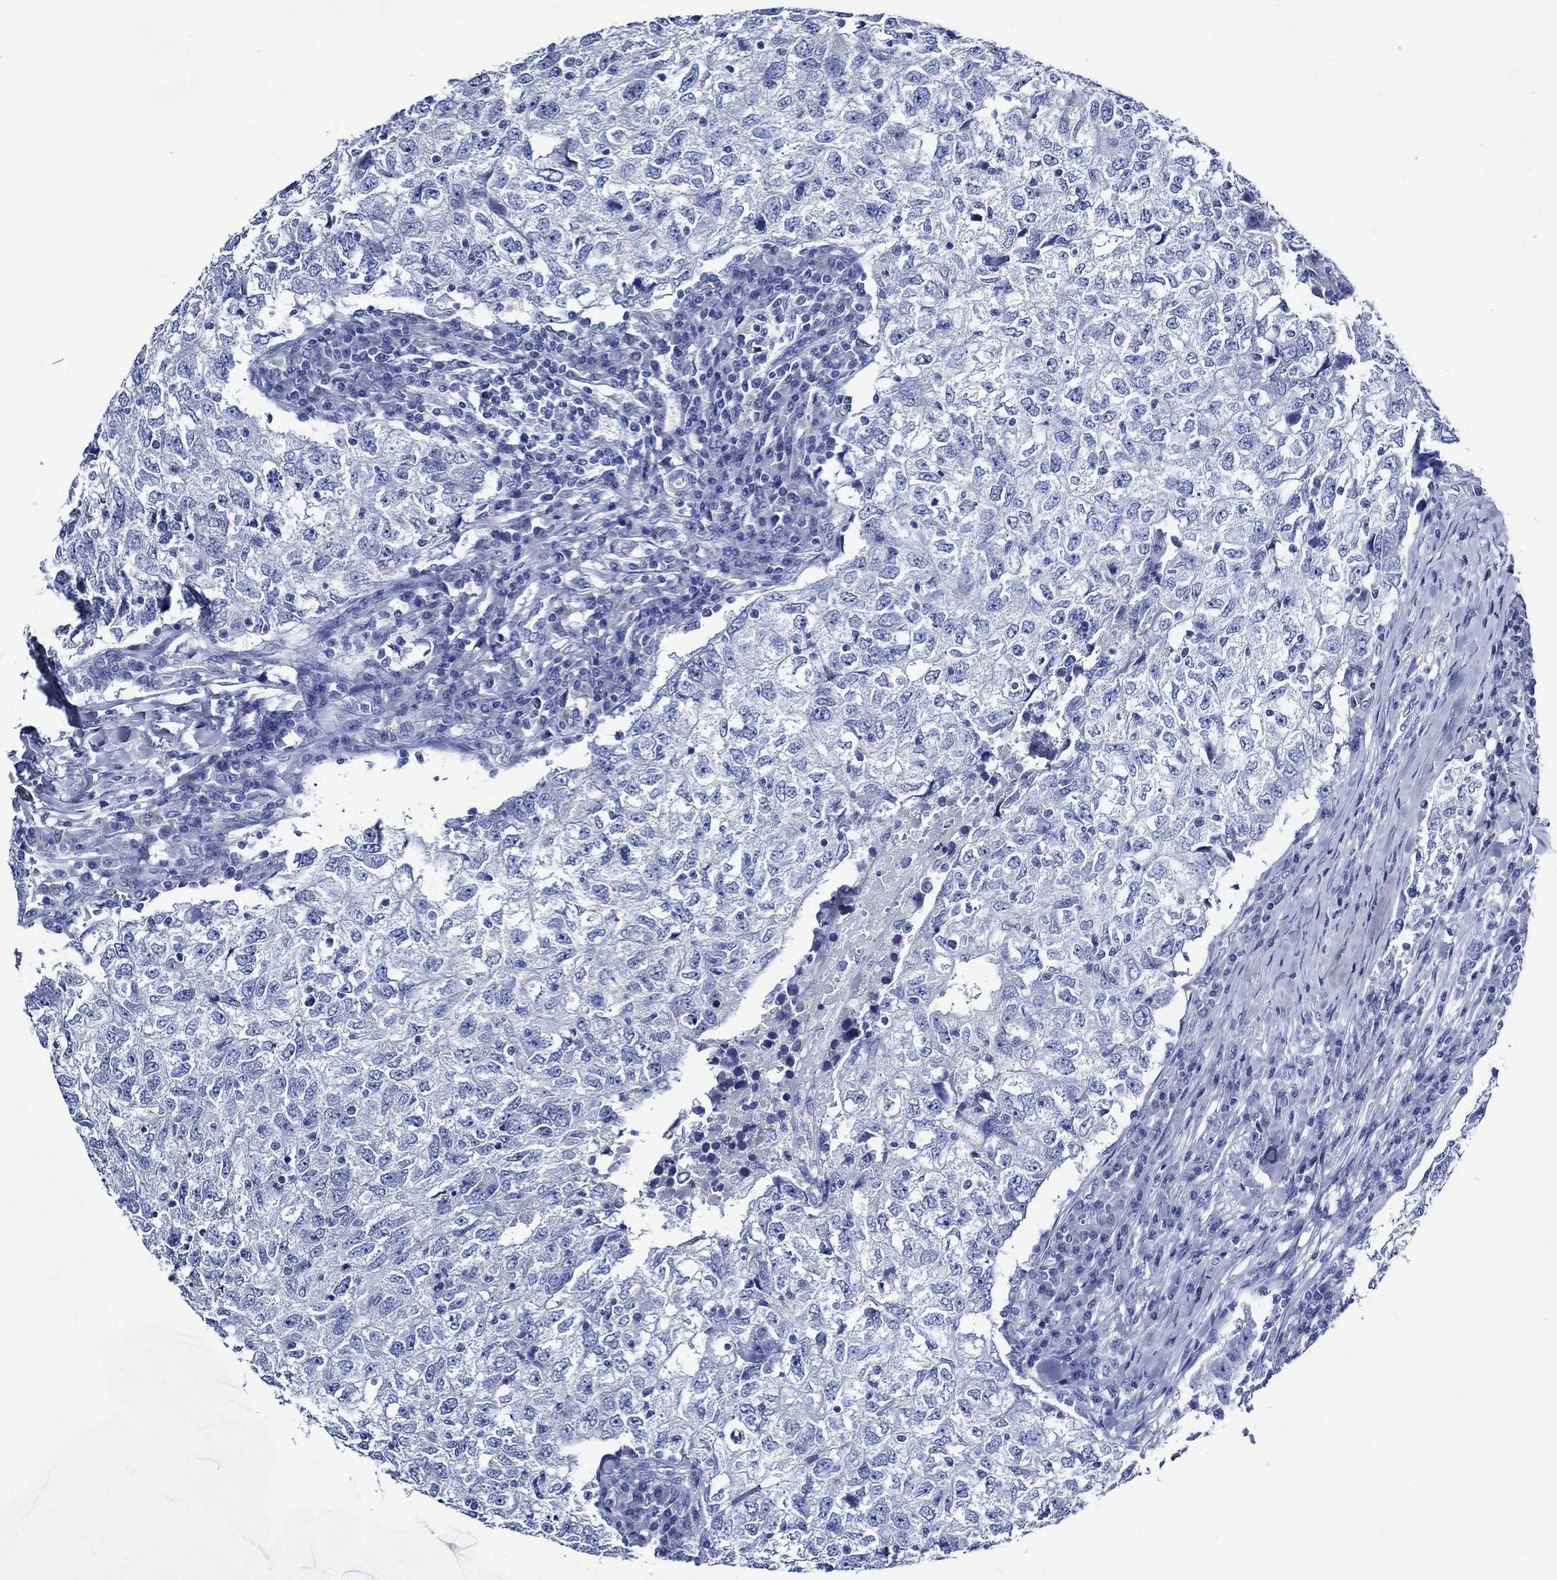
{"staining": {"intensity": "negative", "quantity": "none", "location": "none"}, "tissue": "breast cancer", "cell_type": "Tumor cells", "image_type": "cancer", "snomed": [{"axis": "morphology", "description": "Duct carcinoma"}, {"axis": "topography", "description": "Breast"}], "caption": "IHC of human breast cancer (infiltrating ductal carcinoma) demonstrates no expression in tumor cells.", "gene": "WDR62", "patient": {"sex": "female", "age": 30}}